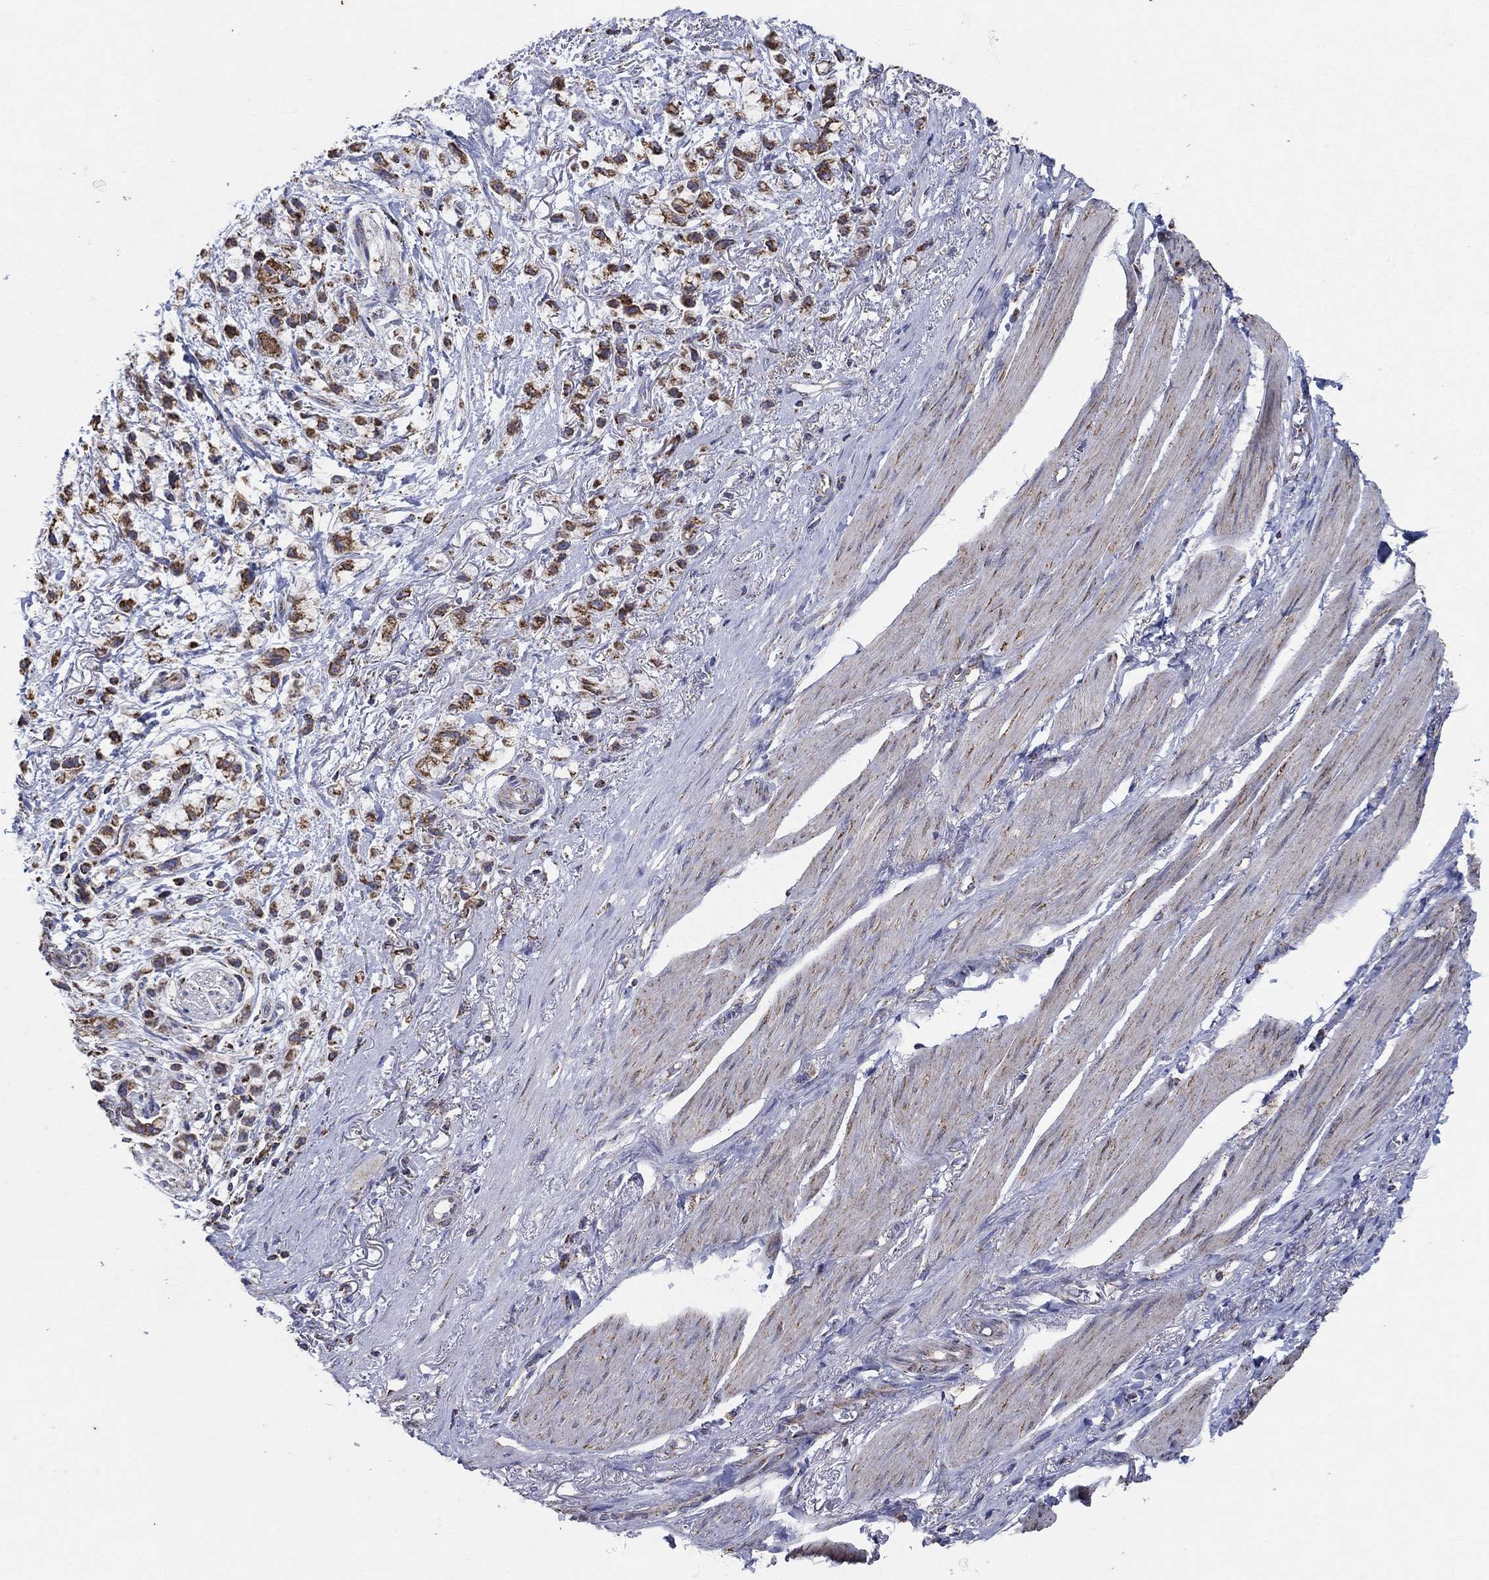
{"staining": {"intensity": "strong", "quantity": "25%-75%", "location": "cytoplasmic/membranous"}, "tissue": "stomach cancer", "cell_type": "Tumor cells", "image_type": "cancer", "snomed": [{"axis": "morphology", "description": "Adenocarcinoma, NOS"}, {"axis": "topography", "description": "Stomach"}], "caption": "Stomach cancer stained with IHC shows strong cytoplasmic/membranous staining in approximately 25%-75% of tumor cells.", "gene": "C9orf85", "patient": {"sex": "female", "age": 81}}